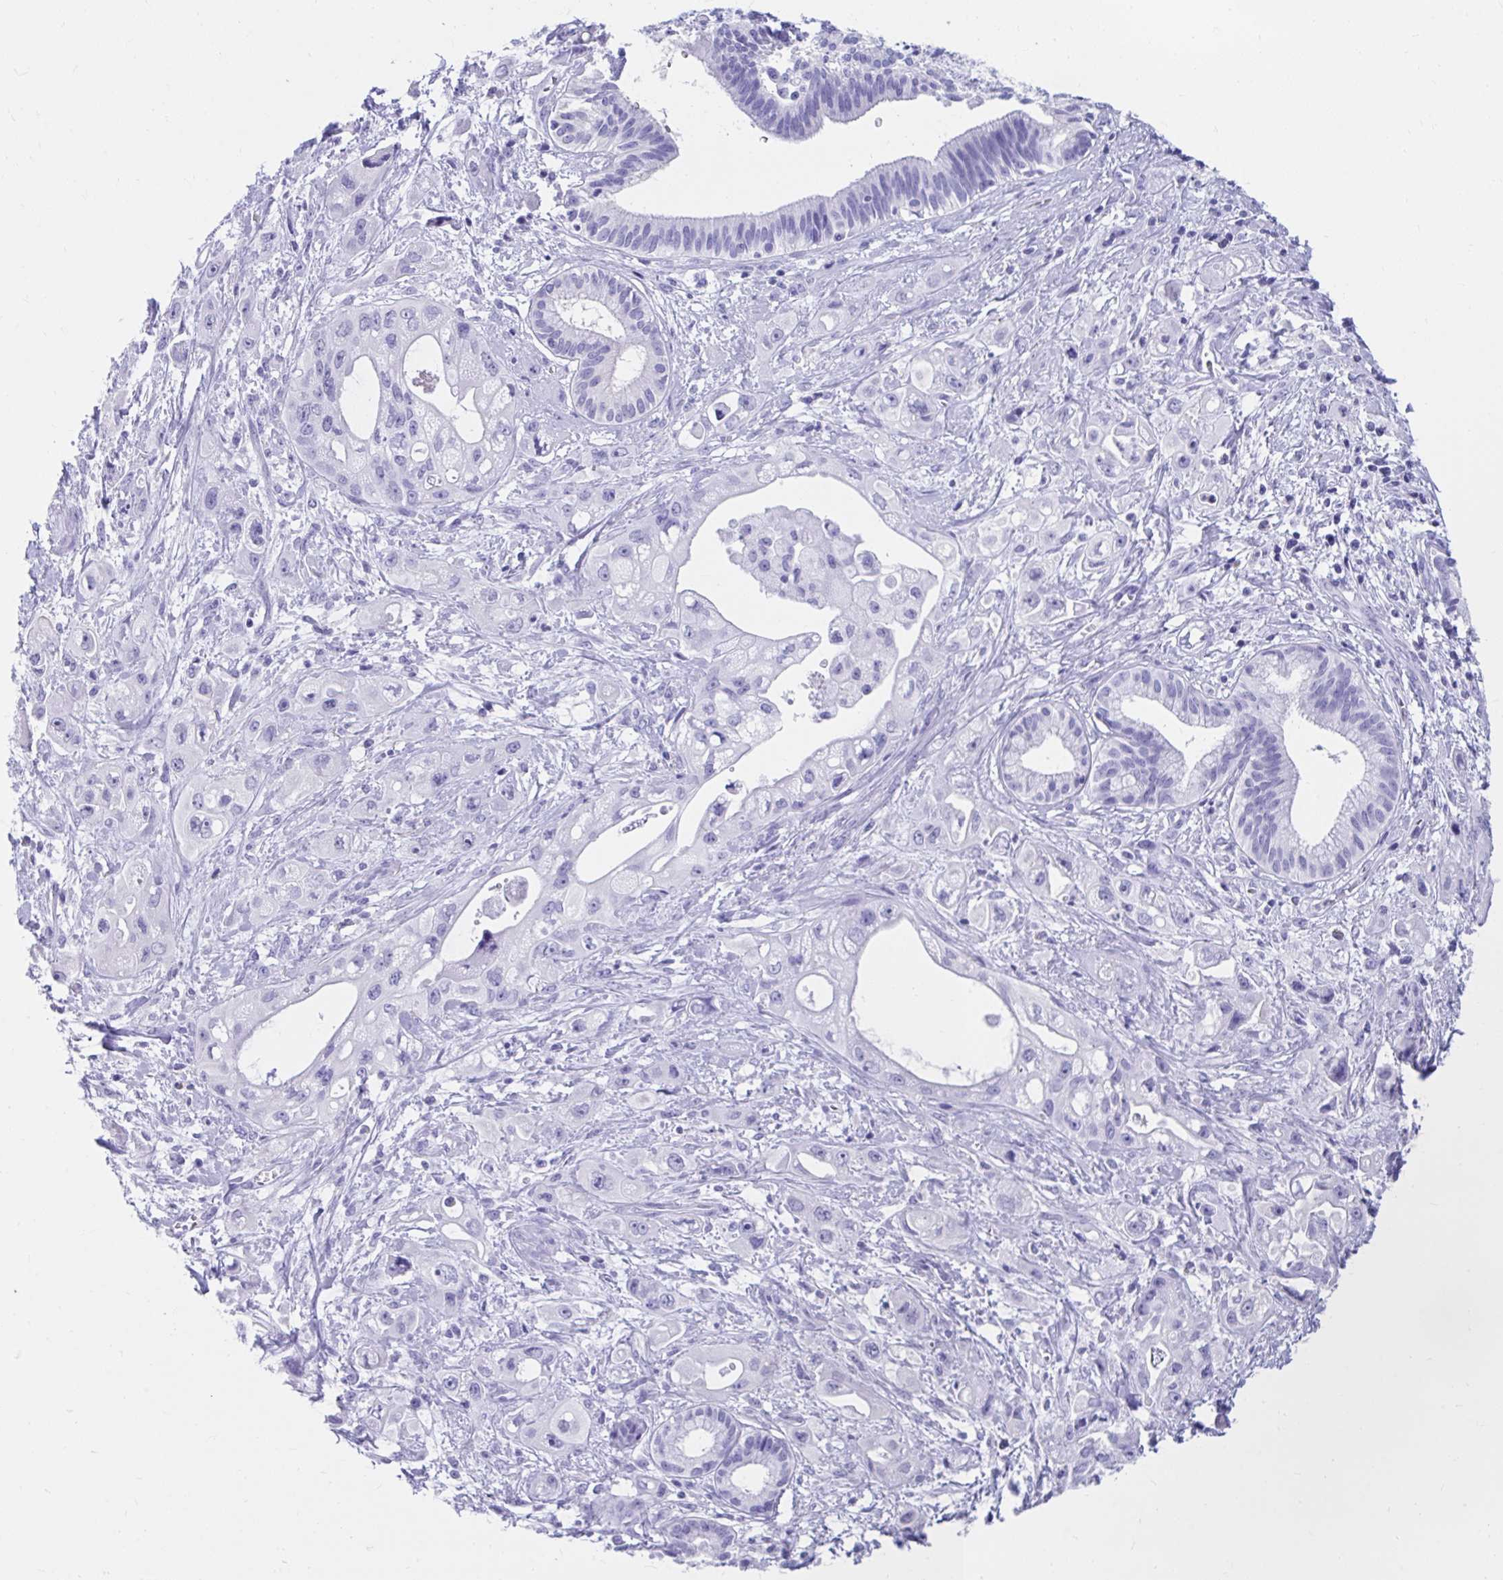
{"staining": {"intensity": "negative", "quantity": "none", "location": "none"}, "tissue": "pancreatic cancer", "cell_type": "Tumor cells", "image_type": "cancer", "snomed": [{"axis": "morphology", "description": "Adenocarcinoma, NOS"}, {"axis": "topography", "description": "Pancreas"}], "caption": "DAB (3,3'-diaminobenzidine) immunohistochemical staining of pancreatic cancer displays no significant positivity in tumor cells. (DAB immunohistochemistry with hematoxylin counter stain).", "gene": "SMIM9", "patient": {"sex": "female", "age": 66}}